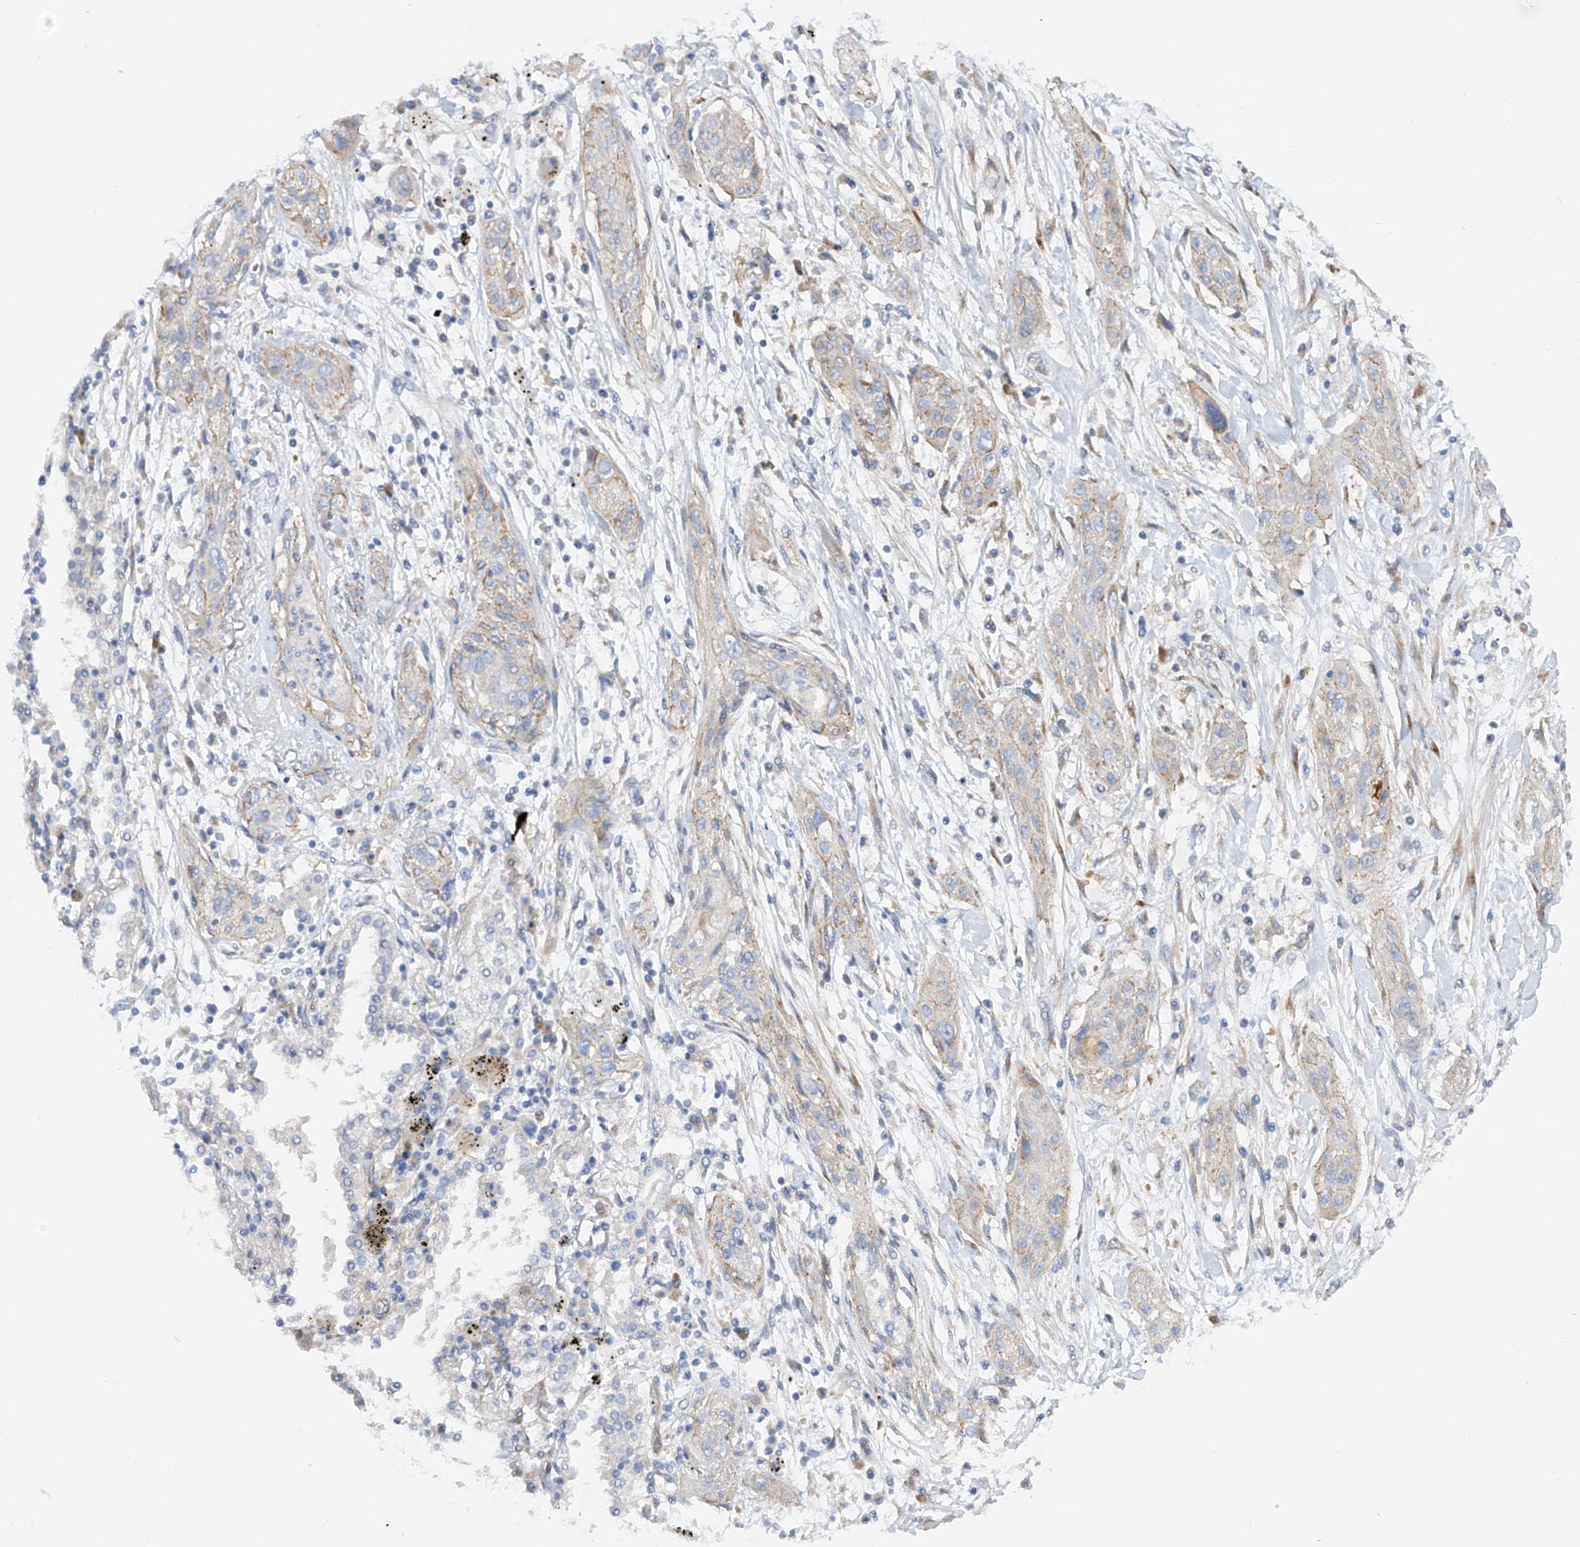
{"staining": {"intensity": "weak", "quantity": "<25%", "location": "cytoplasmic/membranous"}, "tissue": "lung cancer", "cell_type": "Tumor cells", "image_type": "cancer", "snomed": [{"axis": "morphology", "description": "Squamous cell carcinoma, NOS"}, {"axis": "topography", "description": "Lung"}], "caption": "This is a image of IHC staining of lung squamous cell carcinoma, which shows no expression in tumor cells.", "gene": "LCA5", "patient": {"sex": "female", "age": 47}}